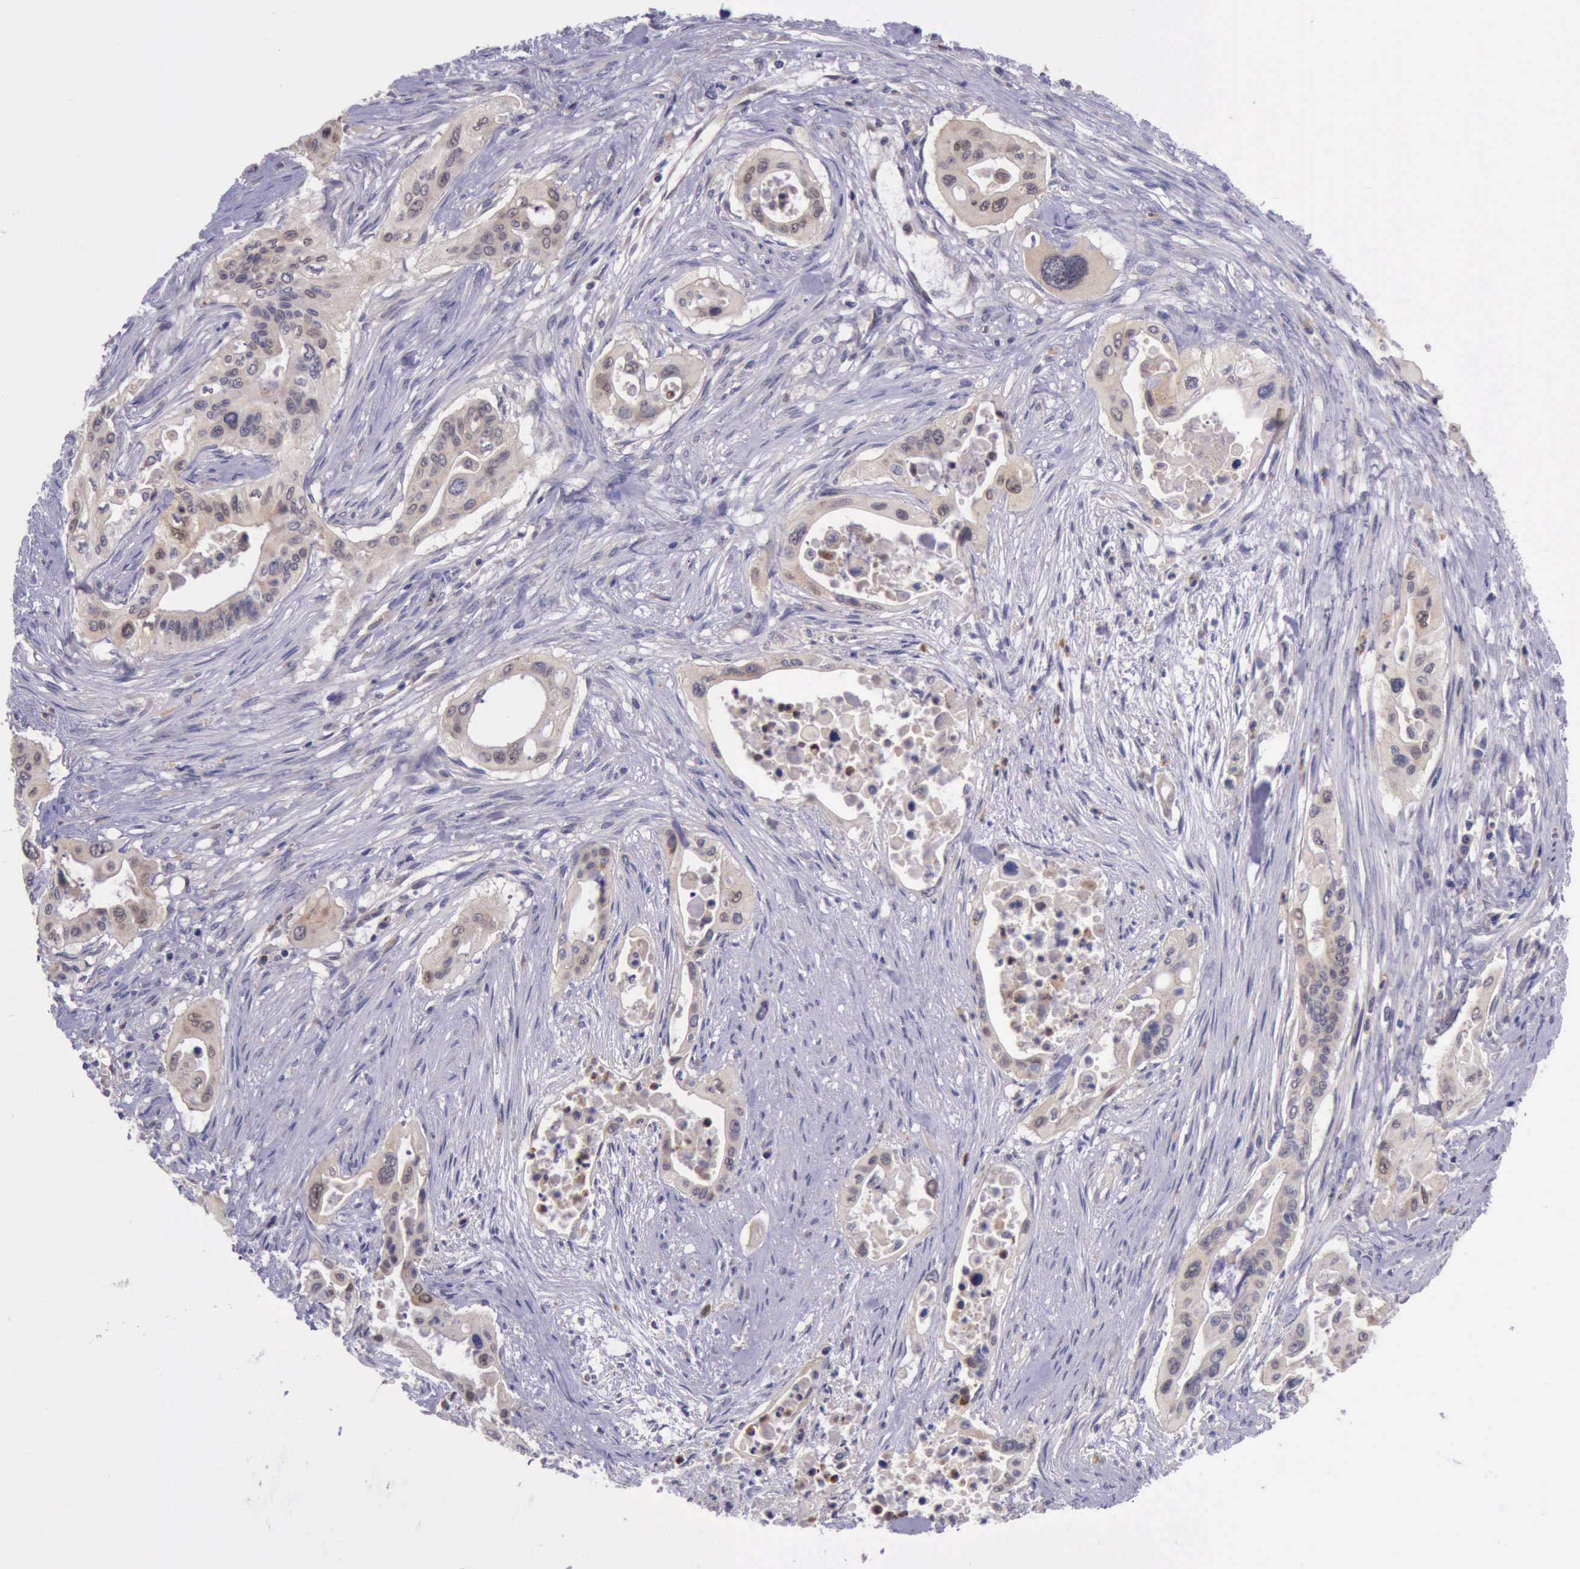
{"staining": {"intensity": "weak", "quantity": ">75%", "location": "cytoplasmic/membranous"}, "tissue": "pancreatic cancer", "cell_type": "Tumor cells", "image_type": "cancer", "snomed": [{"axis": "morphology", "description": "Adenocarcinoma, NOS"}, {"axis": "topography", "description": "Pancreas"}], "caption": "Immunohistochemistry (DAB) staining of pancreatic cancer displays weak cytoplasmic/membranous protein positivity in approximately >75% of tumor cells.", "gene": "PLEK2", "patient": {"sex": "male", "age": 77}}